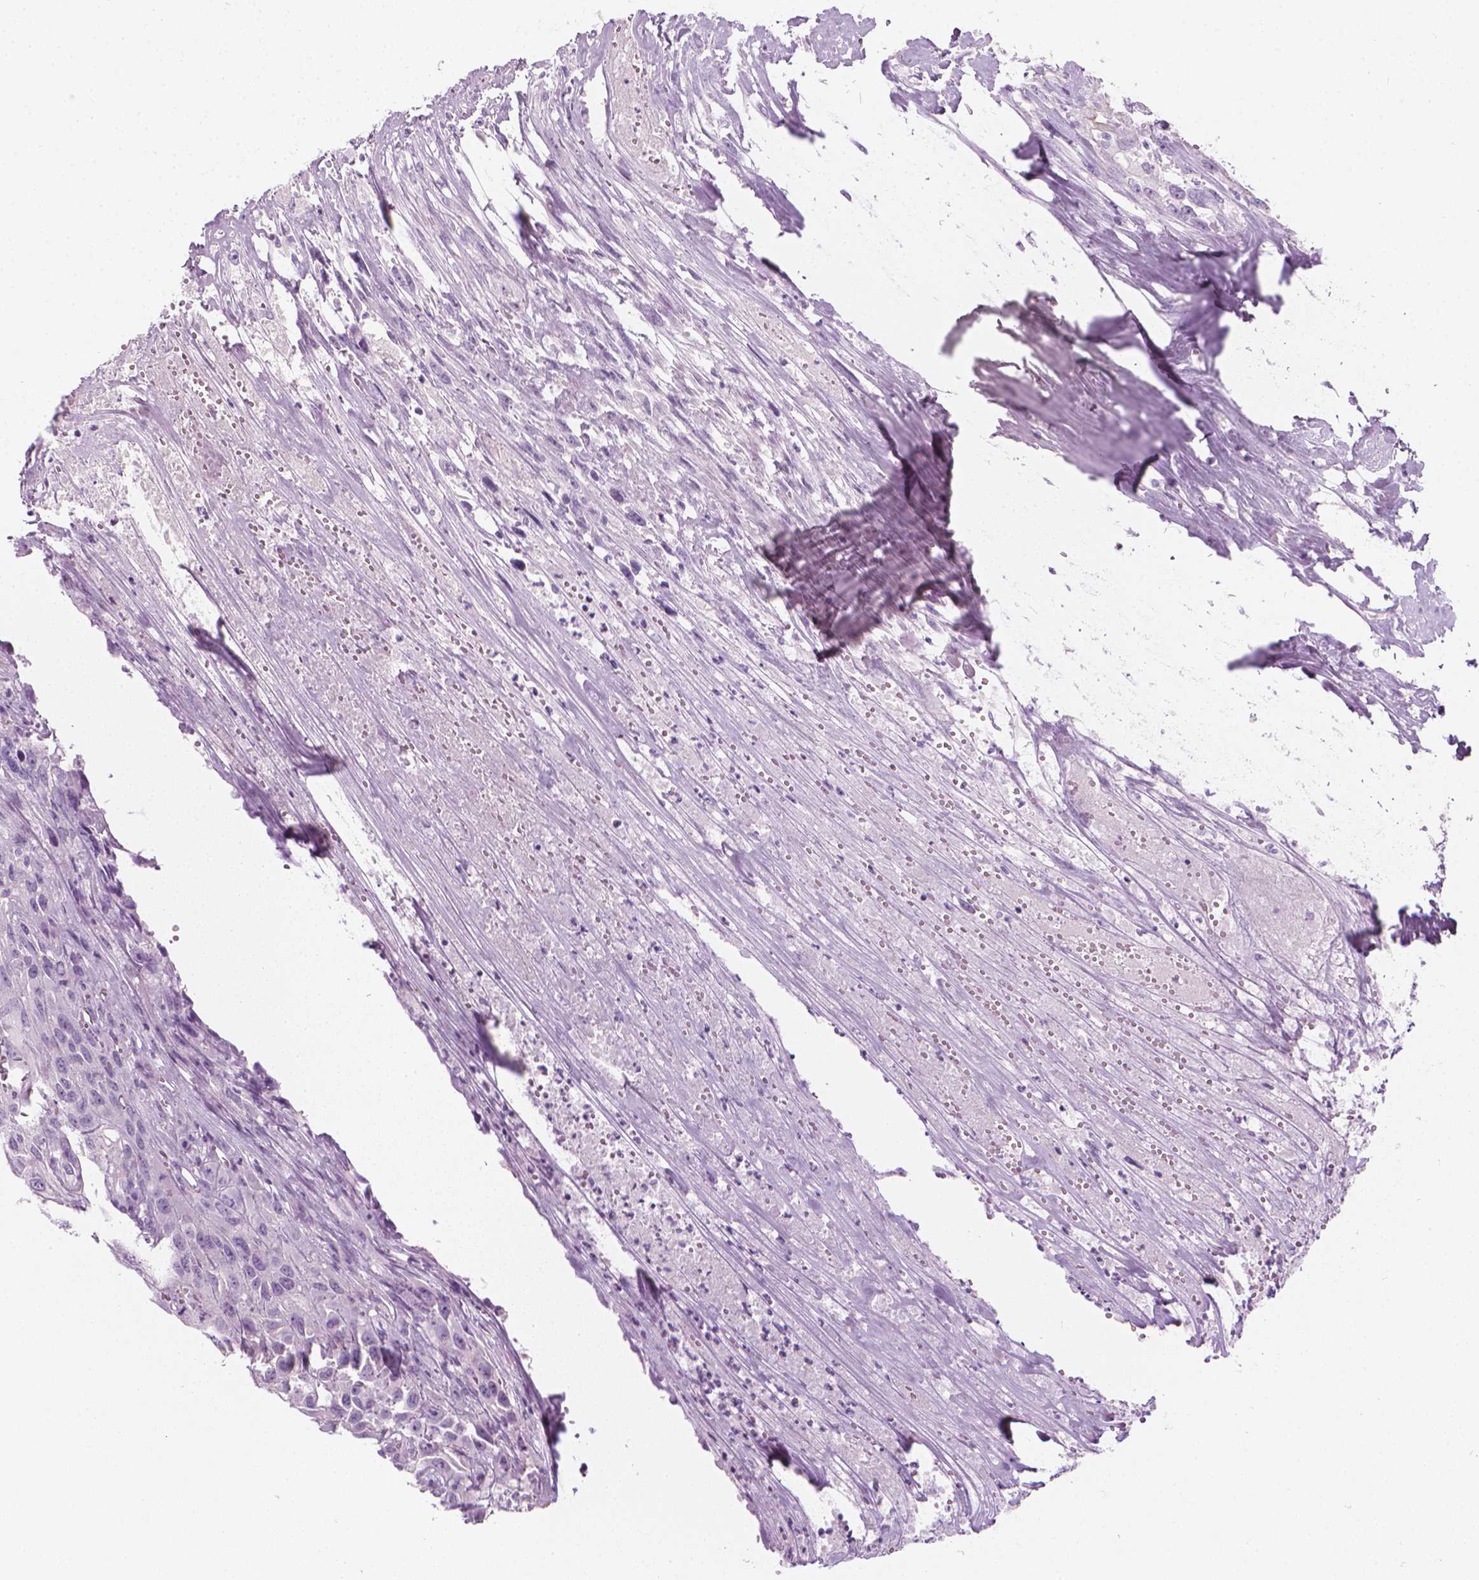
{"staining": {"intensity": "negative", "quantity": "none", "location": "none"}, "tissue": "urothelial cancer", "cell_type": "Tumor cells", "image_type": "cancer", "snomed": [{"axis": "morphology", "description": "Urothelial carcinoma, High grade"}, {"axis": "topography", "description": "Urinary bladder"}], "caption": "Urothelial cancer was stained to show a protein in brown. There is no significant positivity in tumor cells. (DAB (3,3'-diaminobenzidine) immunohistochemistry visualized using brightfield microscopy, high magnification).", "gene": "SCG3", "patient": {"sex": "male", "age": 67}}